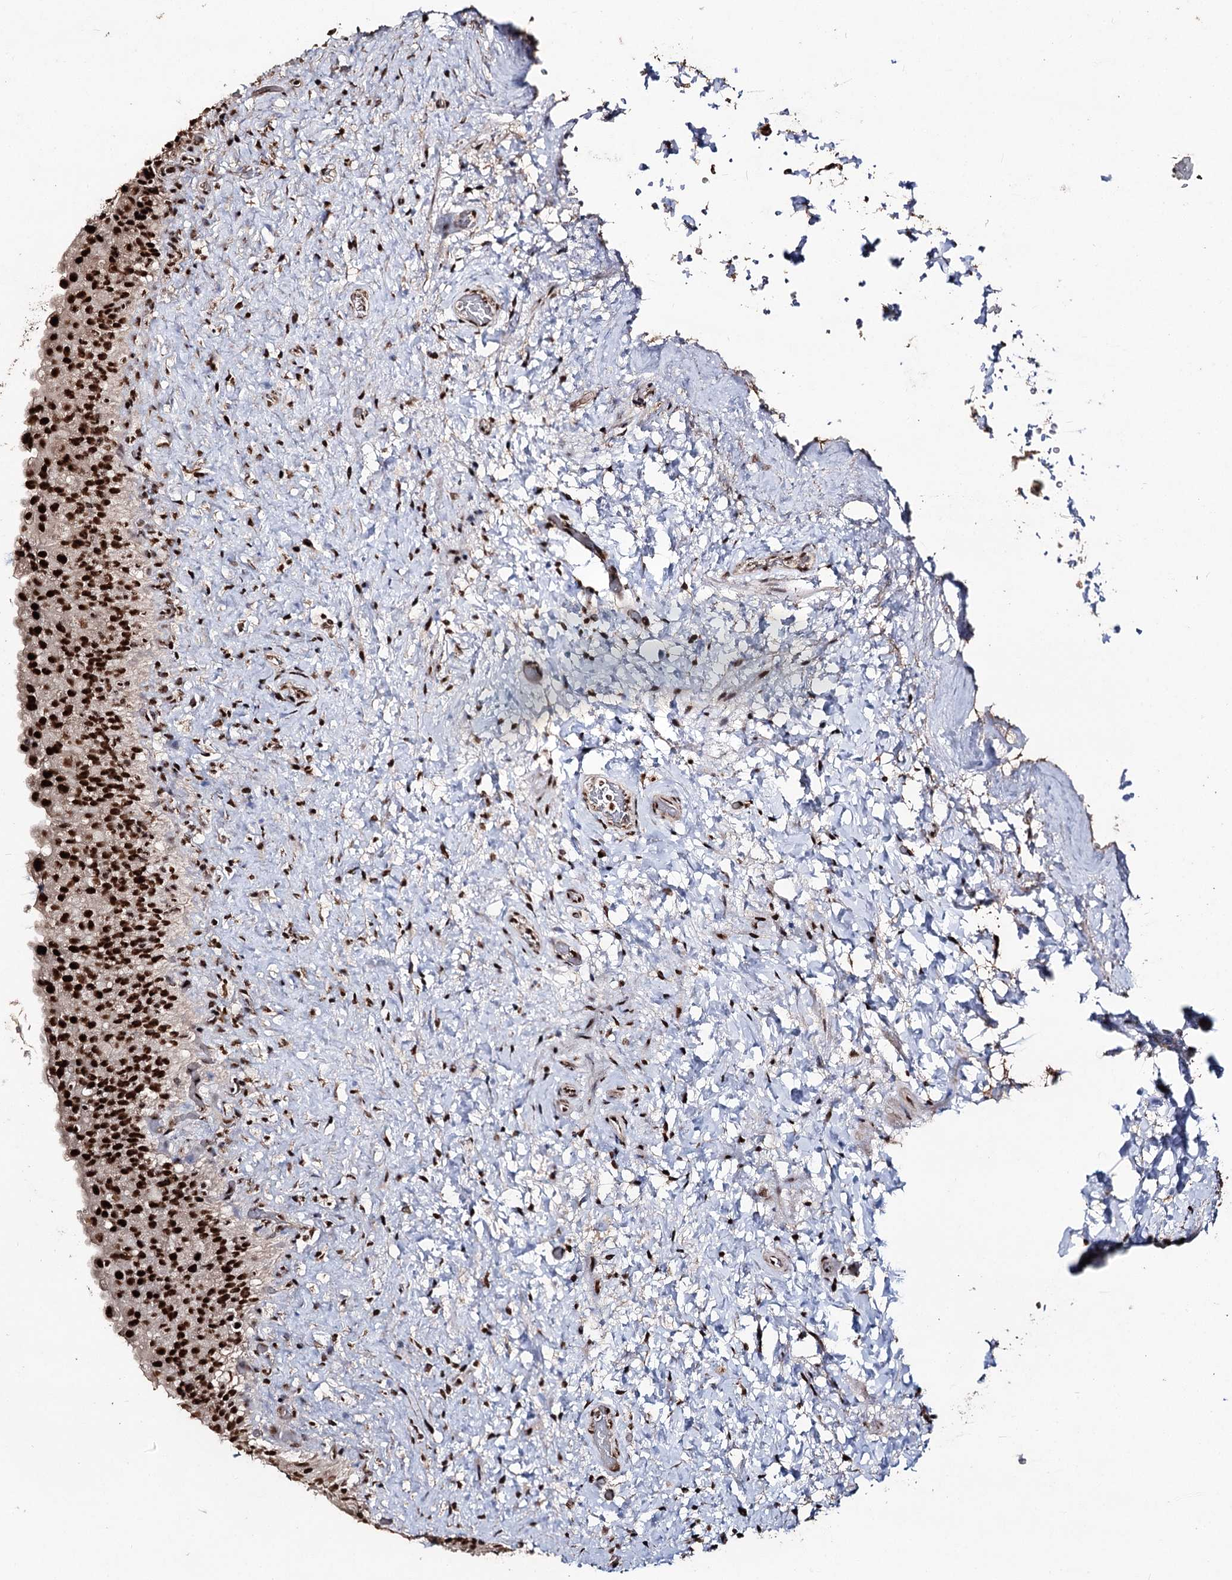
{"staining": {"intensity": "strong", "quantity": ">75%", "location": "nuclear"}, "tissue": "urinary bladder", "cell_type": "Urothelial cells", "image_type": "normal", "snomed": [{"axis": "morphology", "description": "Normal tissue, NOS"}, {"axis": "topography", "description": "Urinary bladder"}], "caption": "A high amount of strong nuclear staining is seen in about >75% of urothelial cells in normal urinary bladder.", "gene": "U2SURP", "patient": {"sex": "female", "age": 27}}